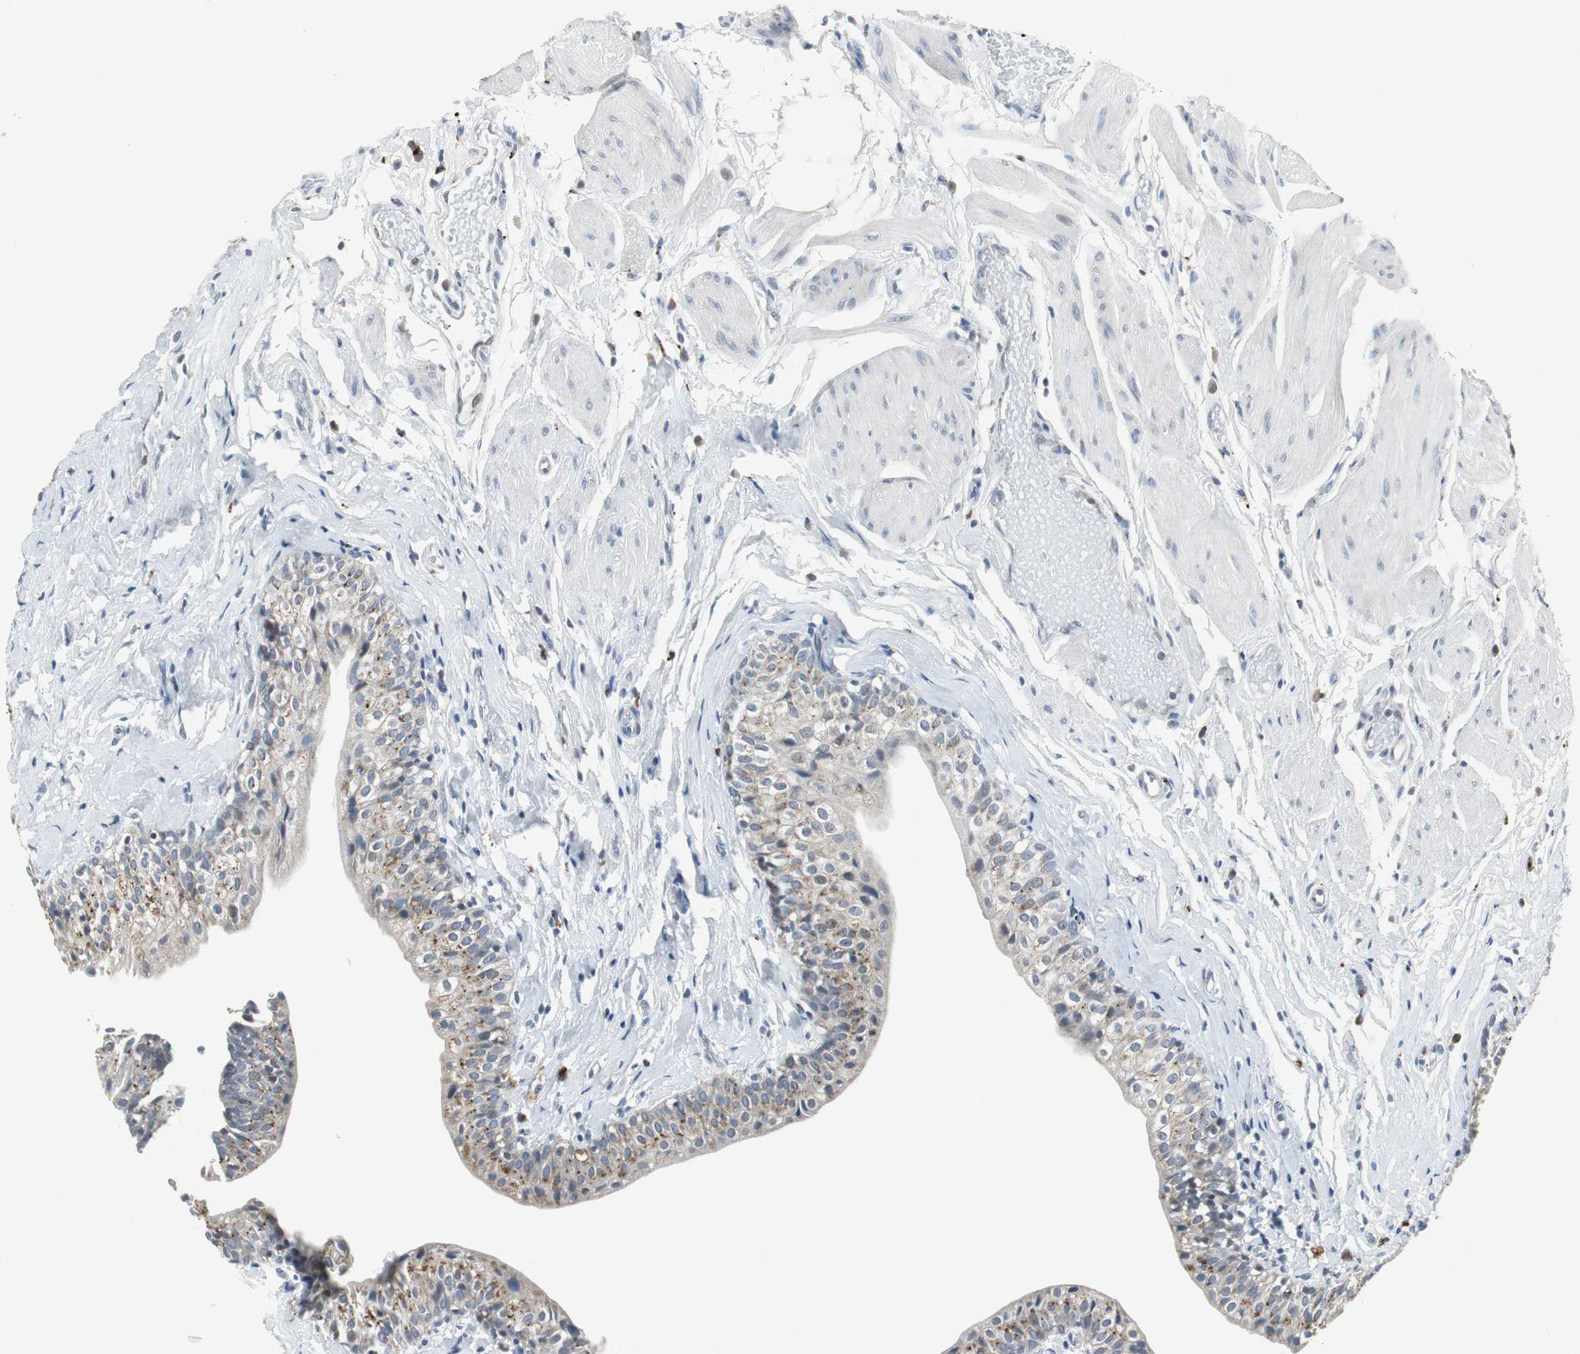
{"staining": {"intensity": "moderate", "quantity": "25%-75%", "location": "cytoplasmic/membranous"}, "tissue": "urinary bladder", "cell_type": "Urothelial cells", "image_type": "normal", "snomed": [{"axis": "morphology", "description": "Normal tissue, NOS"}, {"axis": "topography", "description": "Urinary bladder"}], "caption": "Unremarkable urinary bladder exhibits moderate cytoplasmic/membranous expression in approximately 25%-75% of urothelial cells, visualized by immunohistochemistry.", "gene": "NLGN1", "patient": {"sex": "male", "age": 59}}